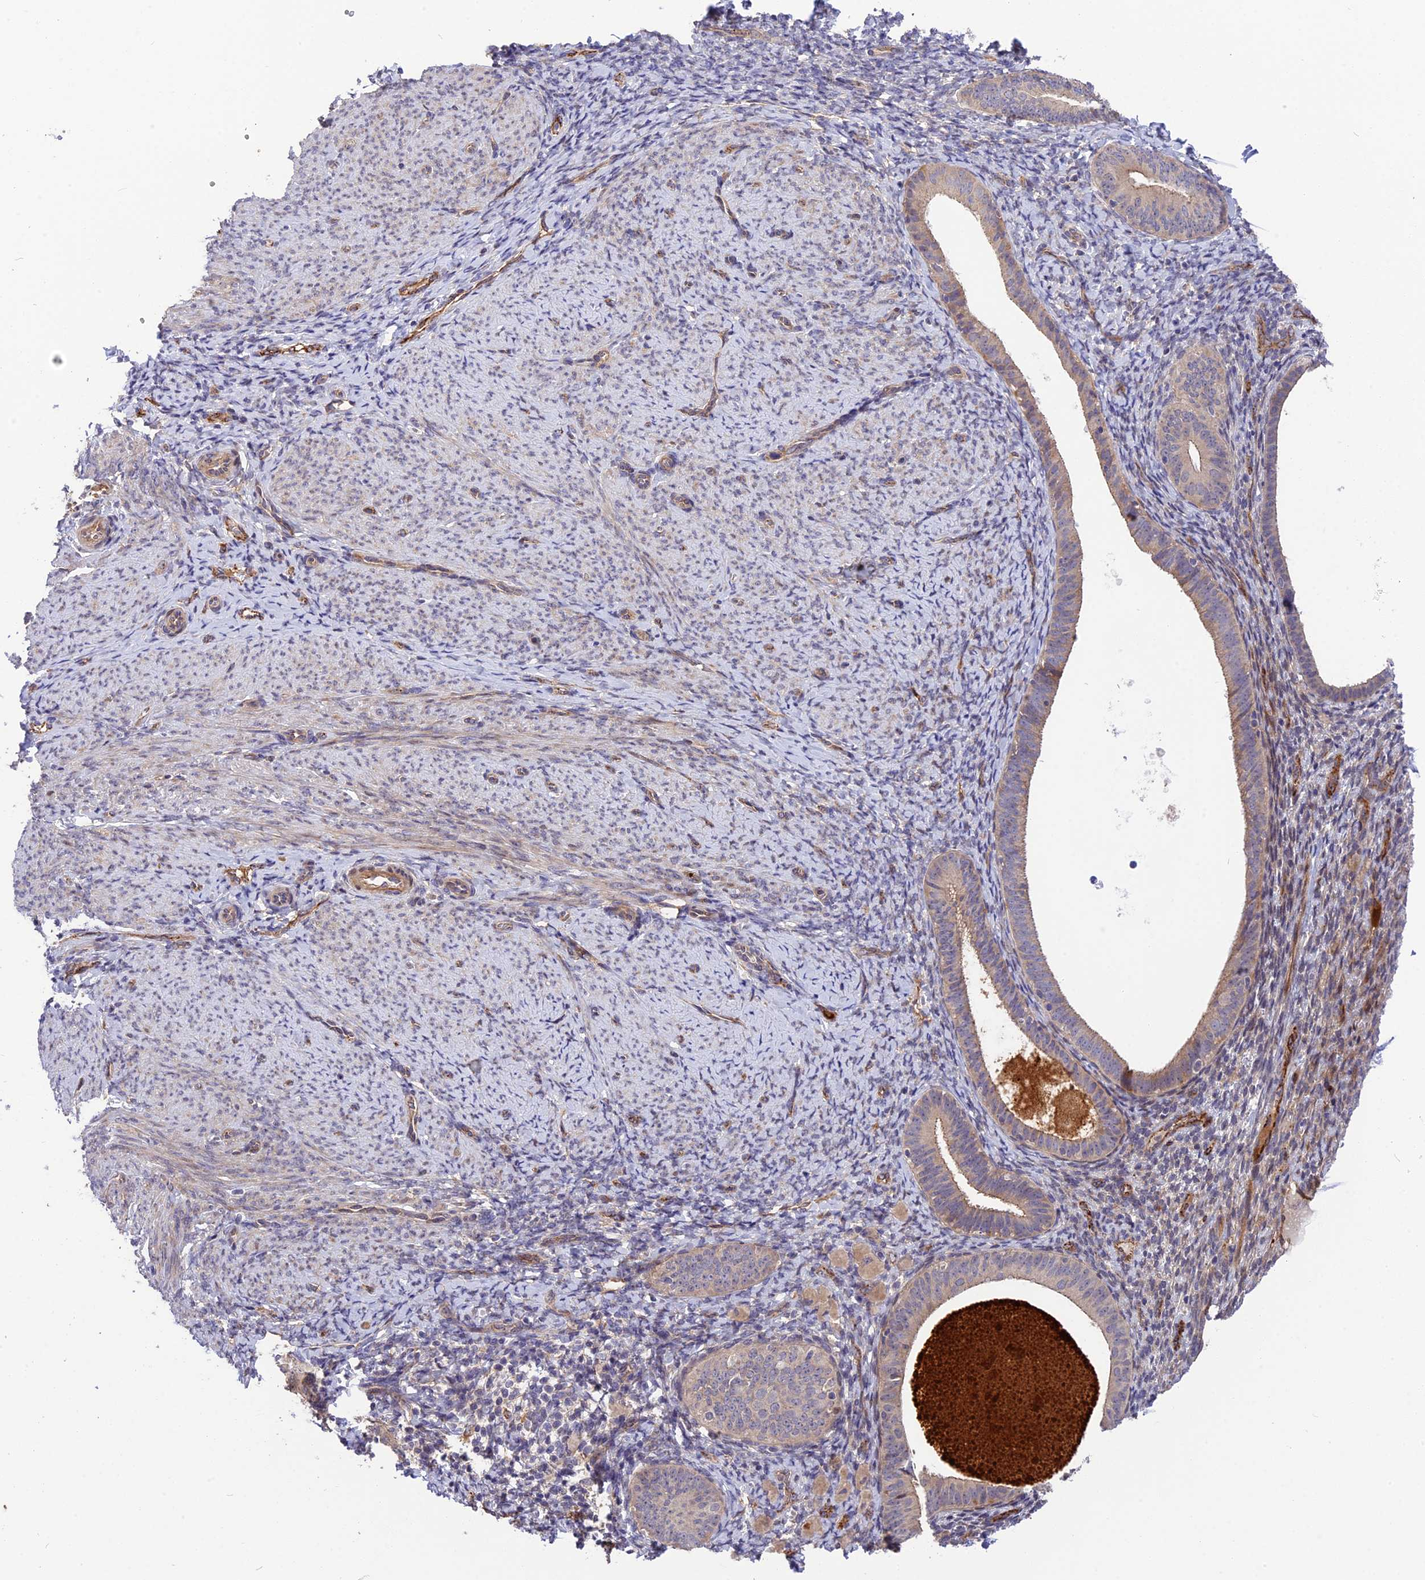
{"staining": {"intensity": "negative", "quantity": "none", "location": "none"}, "tissue": "endometrium", "cell_type": "Cells in endometrial stroma", "image_type": "normal", "snomed": [{"axis": "morphology", "description": "Normal tissue, NOS"}, {"axis": "topography", "description": "Endometrium"}], "caption": "Cells in endometrial stroma show no significant protein staining in unremarkable endometrium.", "gene": "MFSD2A", "patient": {"sex": "female", "age": 65}}